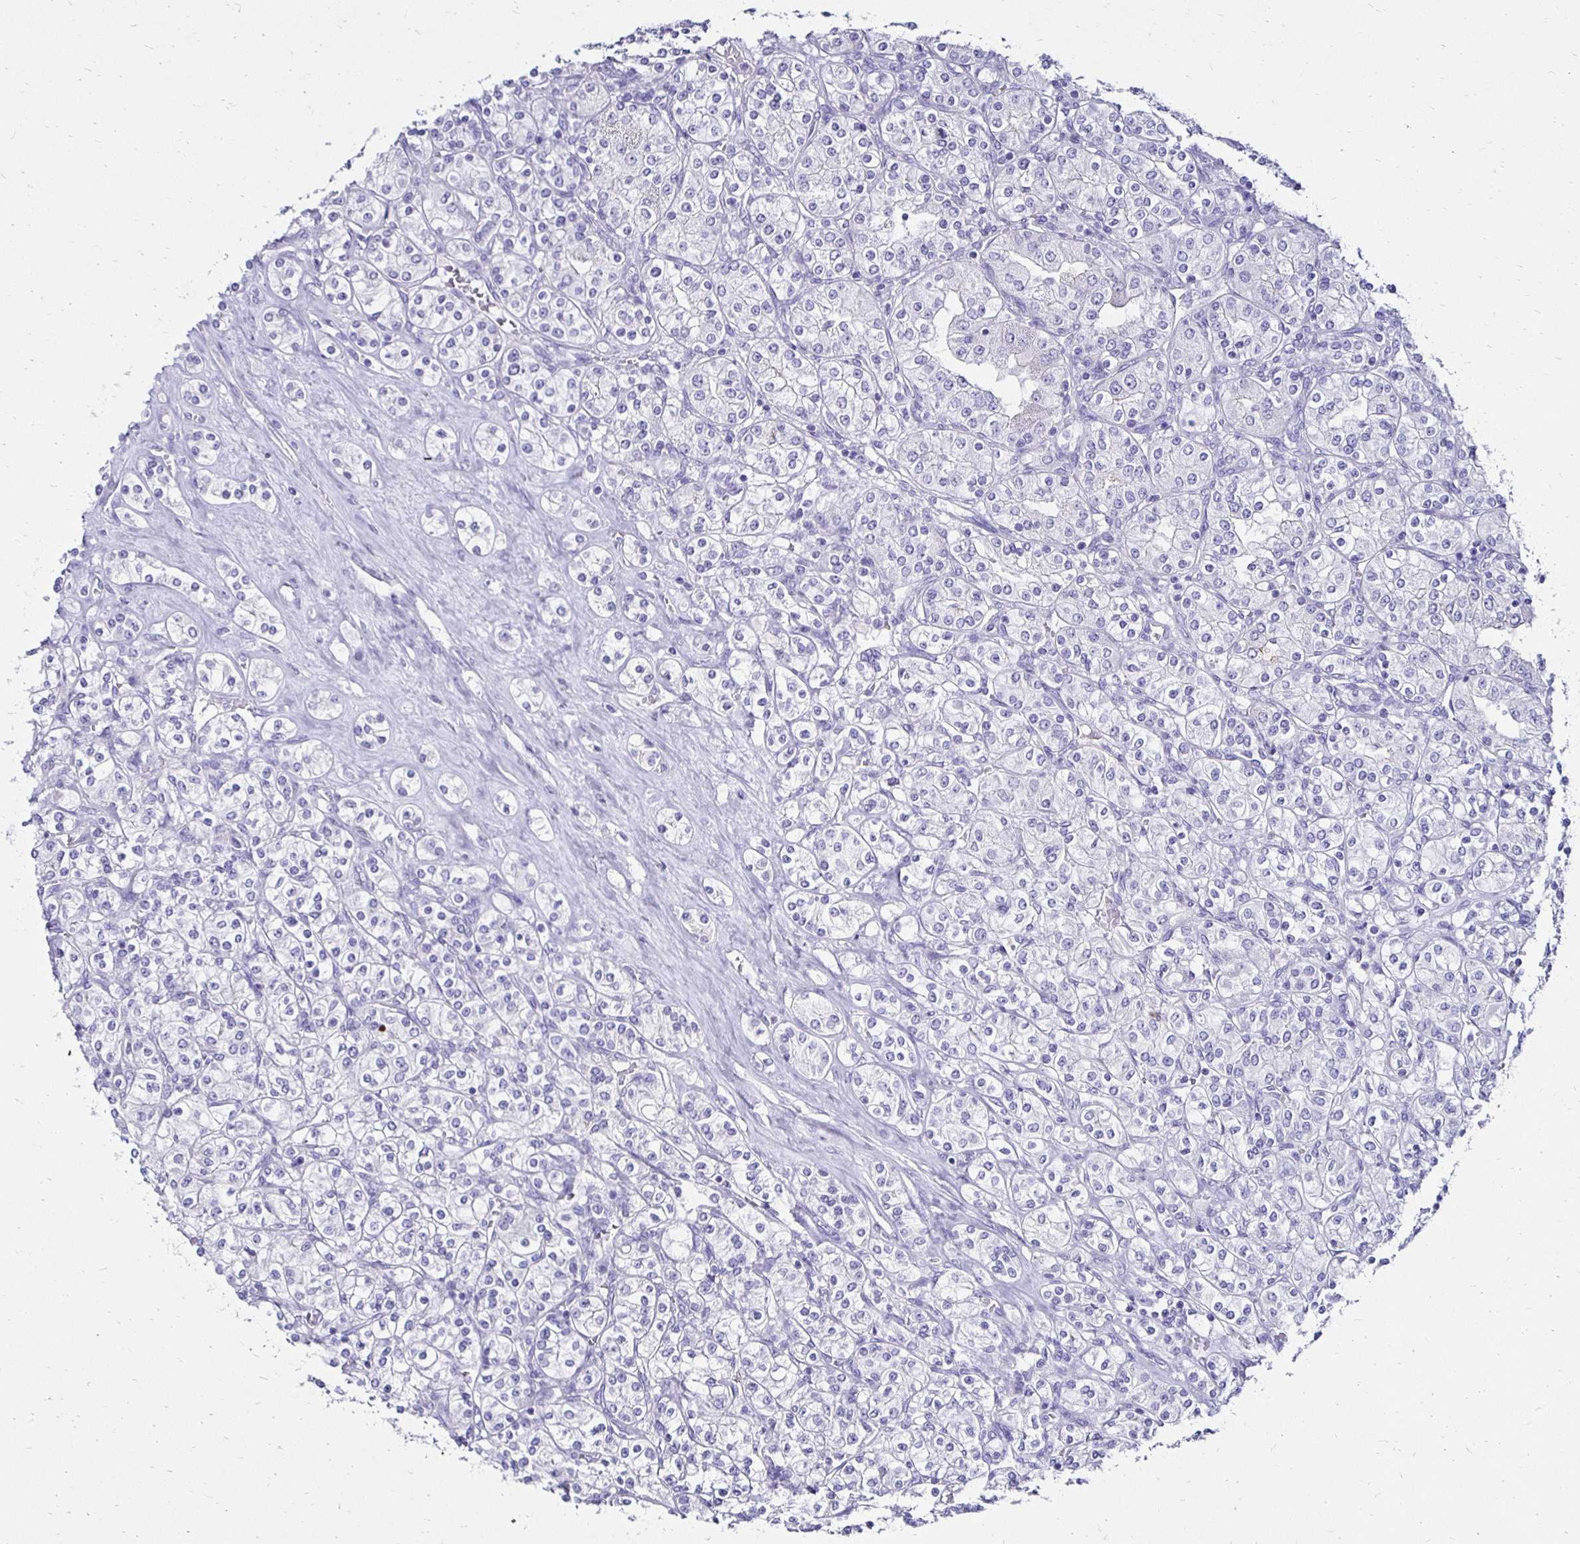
{"staining": {"intensity": "negative", "quantity": "none", "location": "none"}, "tissue": "renal cancer", "cell_type": "Tumor cells", "image_type": "cancer", "snomed": [{"axis": "morphology", "description": "Adenocarcinoma, NOS"}, {"axis": "topography", "description": "Kidney"}], "caption": "The immunohistochemistry (IHC) micrograph has no significant expression in tumor cells of renal cancer (adenocarcinoma) tissue.", "gene": "KCNT1", "patient": {"sex": "male", "age": 77}}